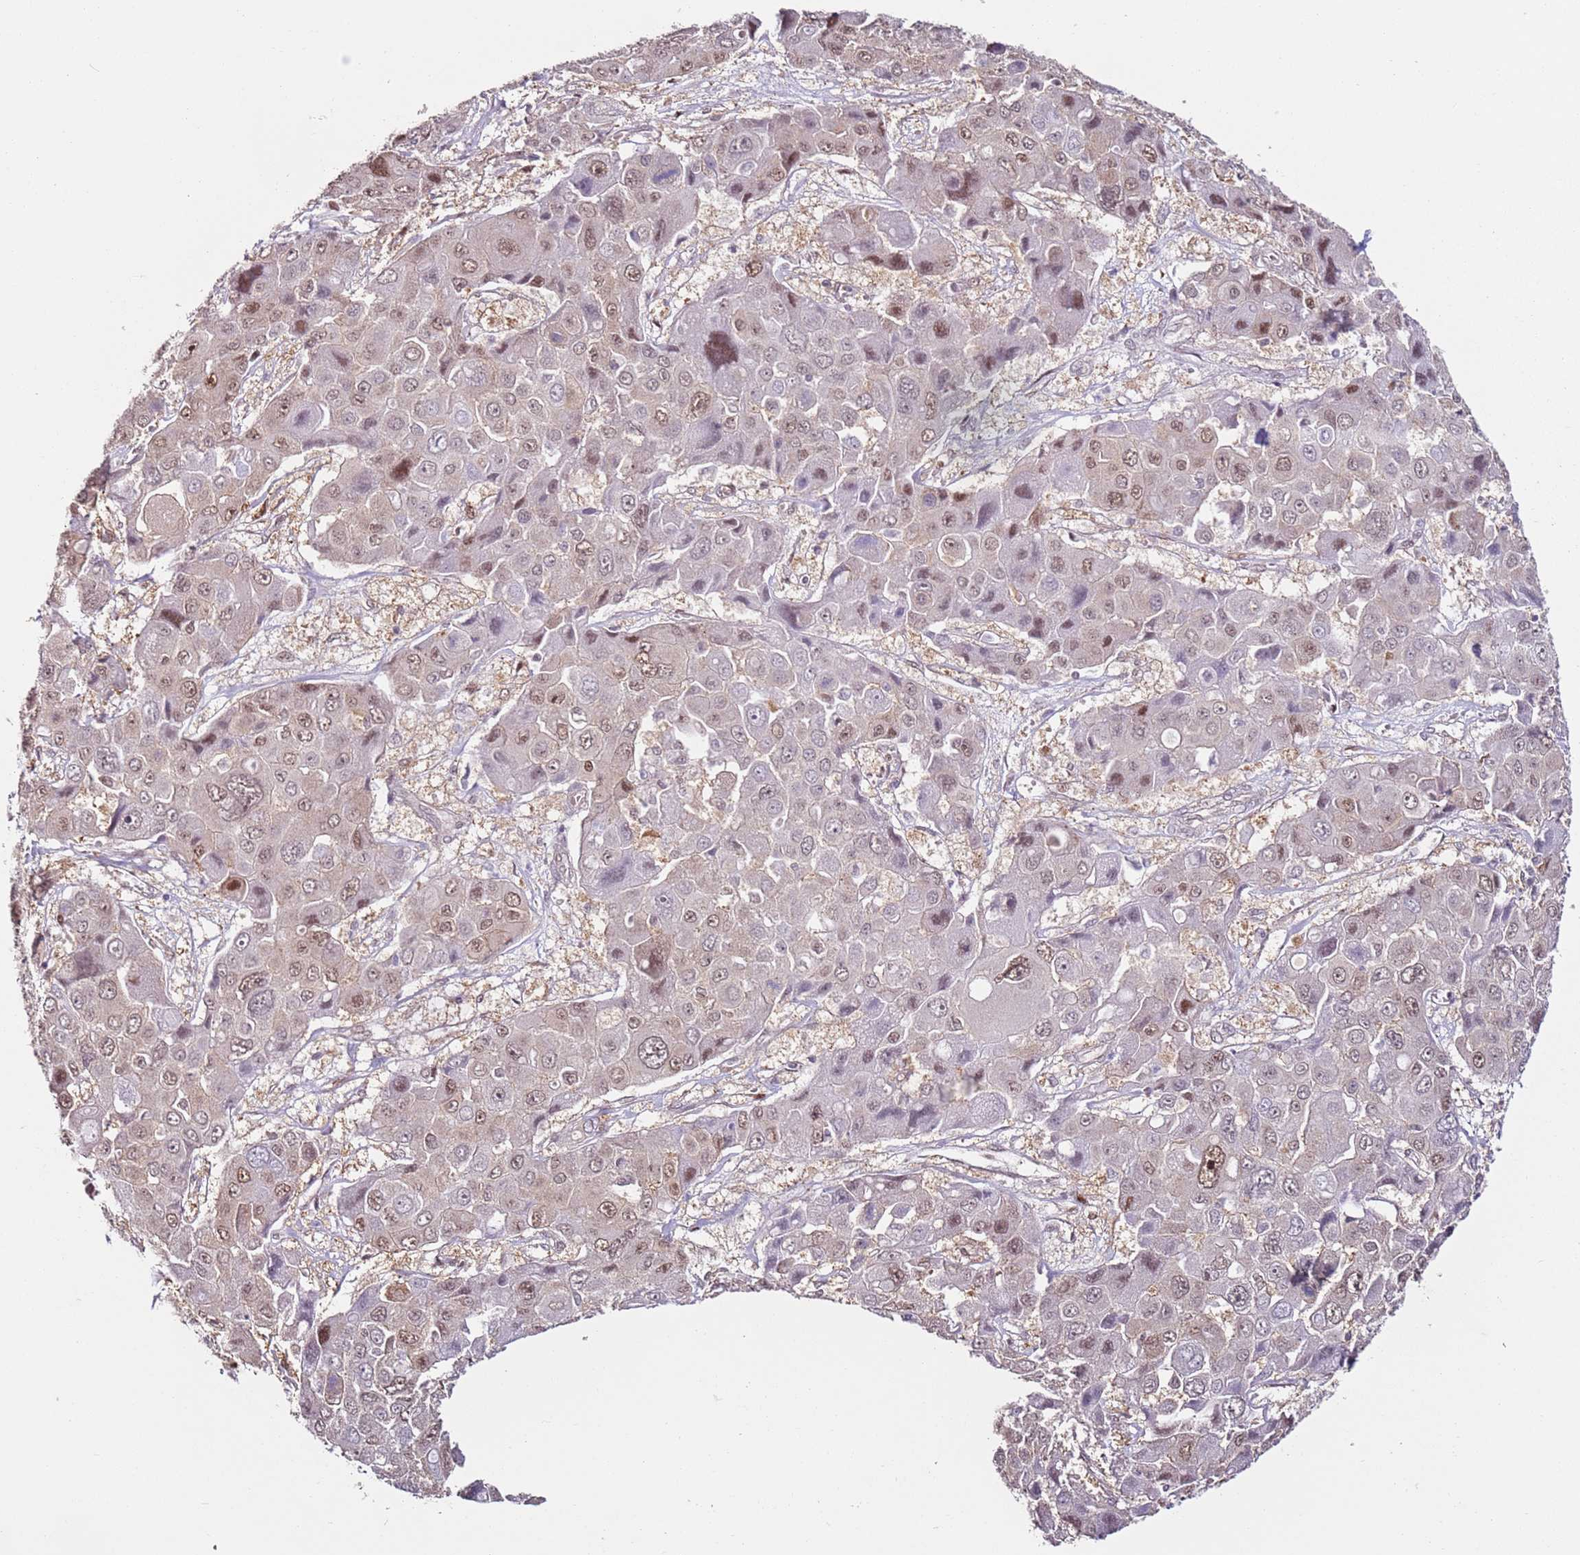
{"staining": {"intensity": "moderate", "quantity": "25%-75%", "location": "nuclear"}, "tissue": "liver cancer", "cell_type": "Tumor cells", "image_type": "cancer", "snomed": [{"axis": "morphology", "description": "Cholangiocarcinoma"}, {"axis": "topography", "description": "Liver"}], "caption": "DAB immunohistochemical staining of liver cancer exhibits moderate nuclear protein staining in about 25%-75% of tumor cells.", "gene": "PSMD4", "patient": {"sex": "male", "age": 67}}